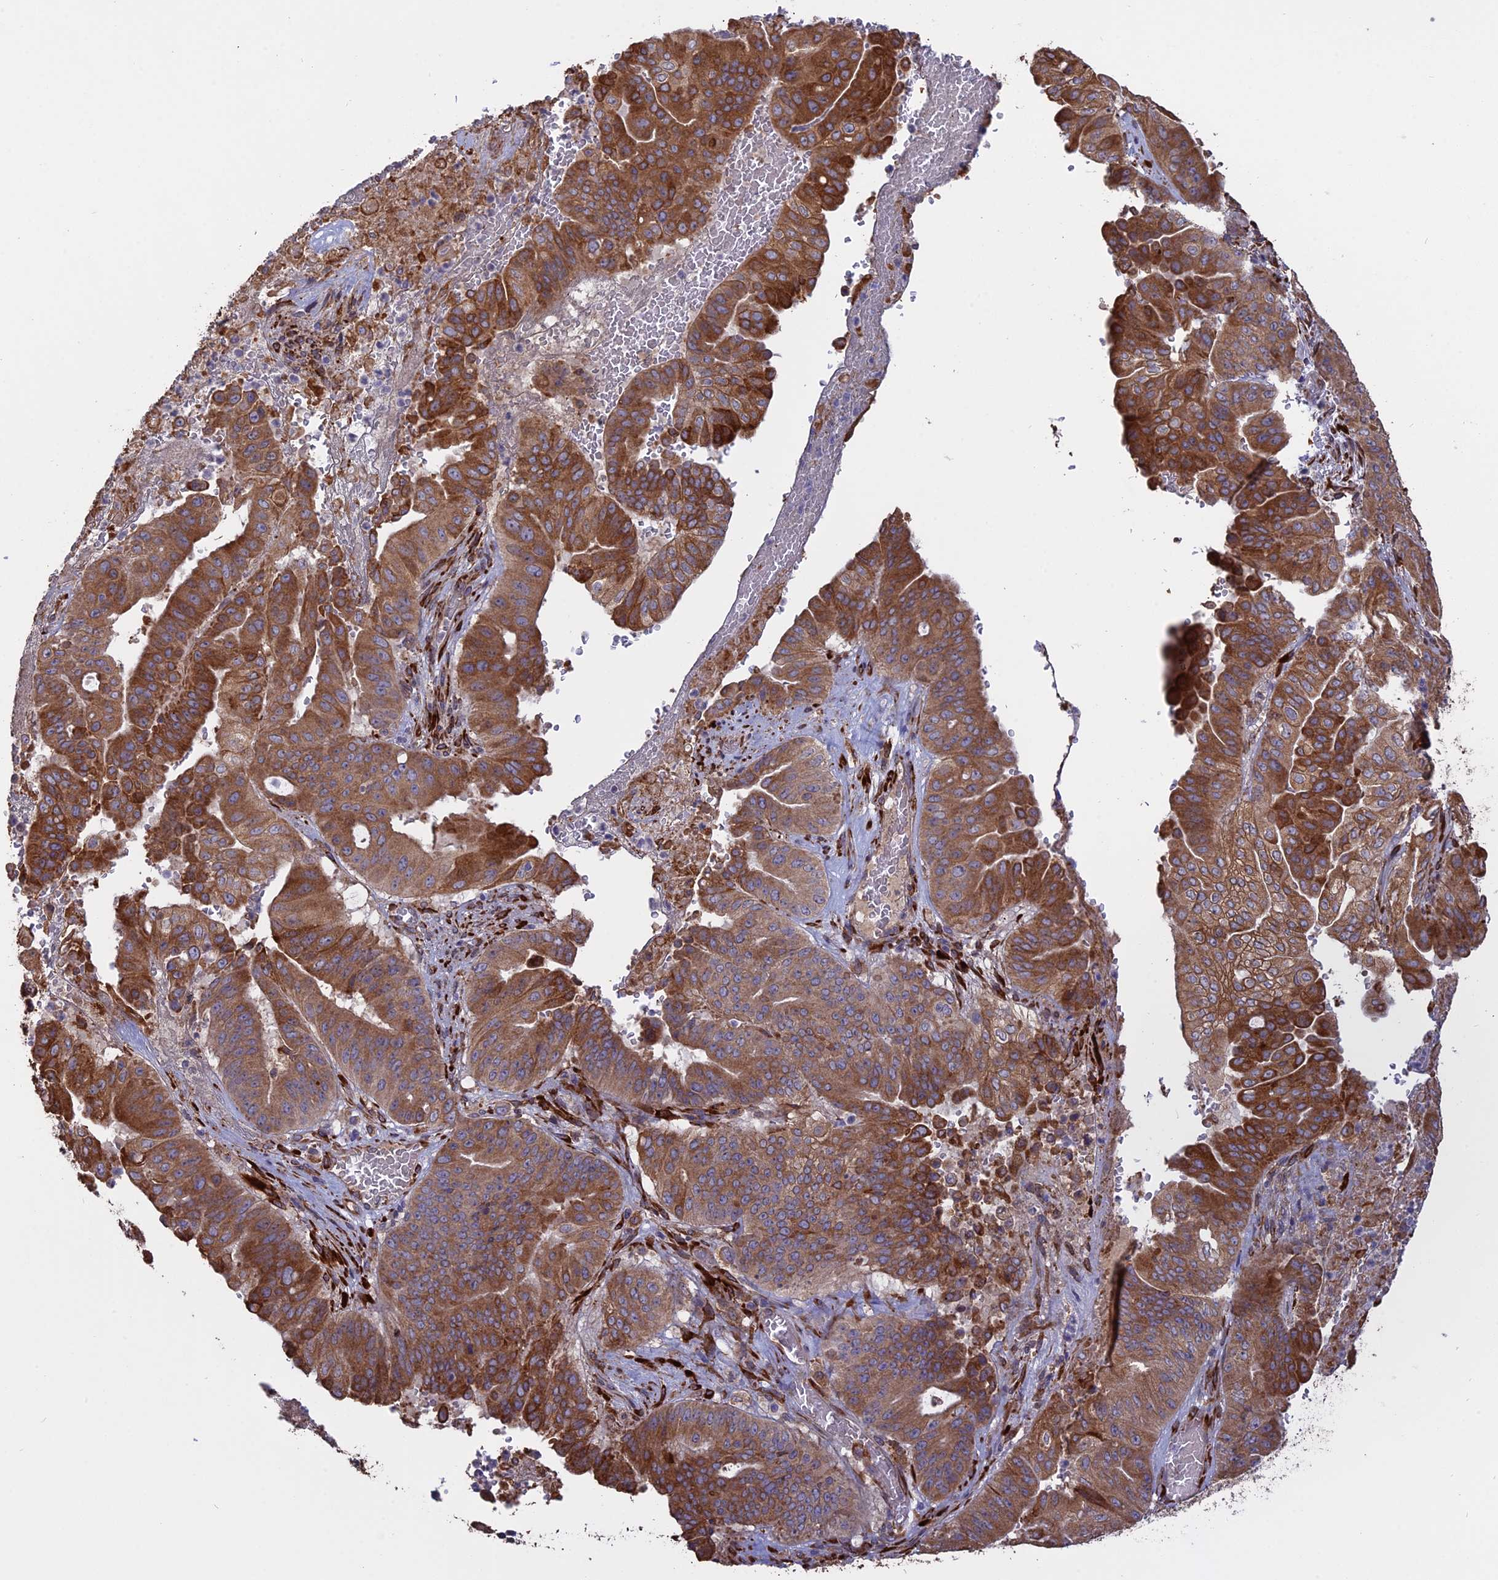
{"staining": {"intensity": "moderate", "quantity": ">75%", "location": "cytoplasmic/membranous"}, "tissue": "pancreatic cancer", "cell_type": "Tumor cells", "image_type": "cancer", "snomed": [{"axis": "morphology", "description": "Adenocarcinoma, NOS"}, {"axis": "topography", "description": "Pancreas"}], "caption": "Pancreatic adenocarcinoma tissue demonstrates moderate cytoplasmic/membranous staining in about >75% of tumor cells", "gene": "PPIC", "patient": {"sex": "female", "age": 77}}